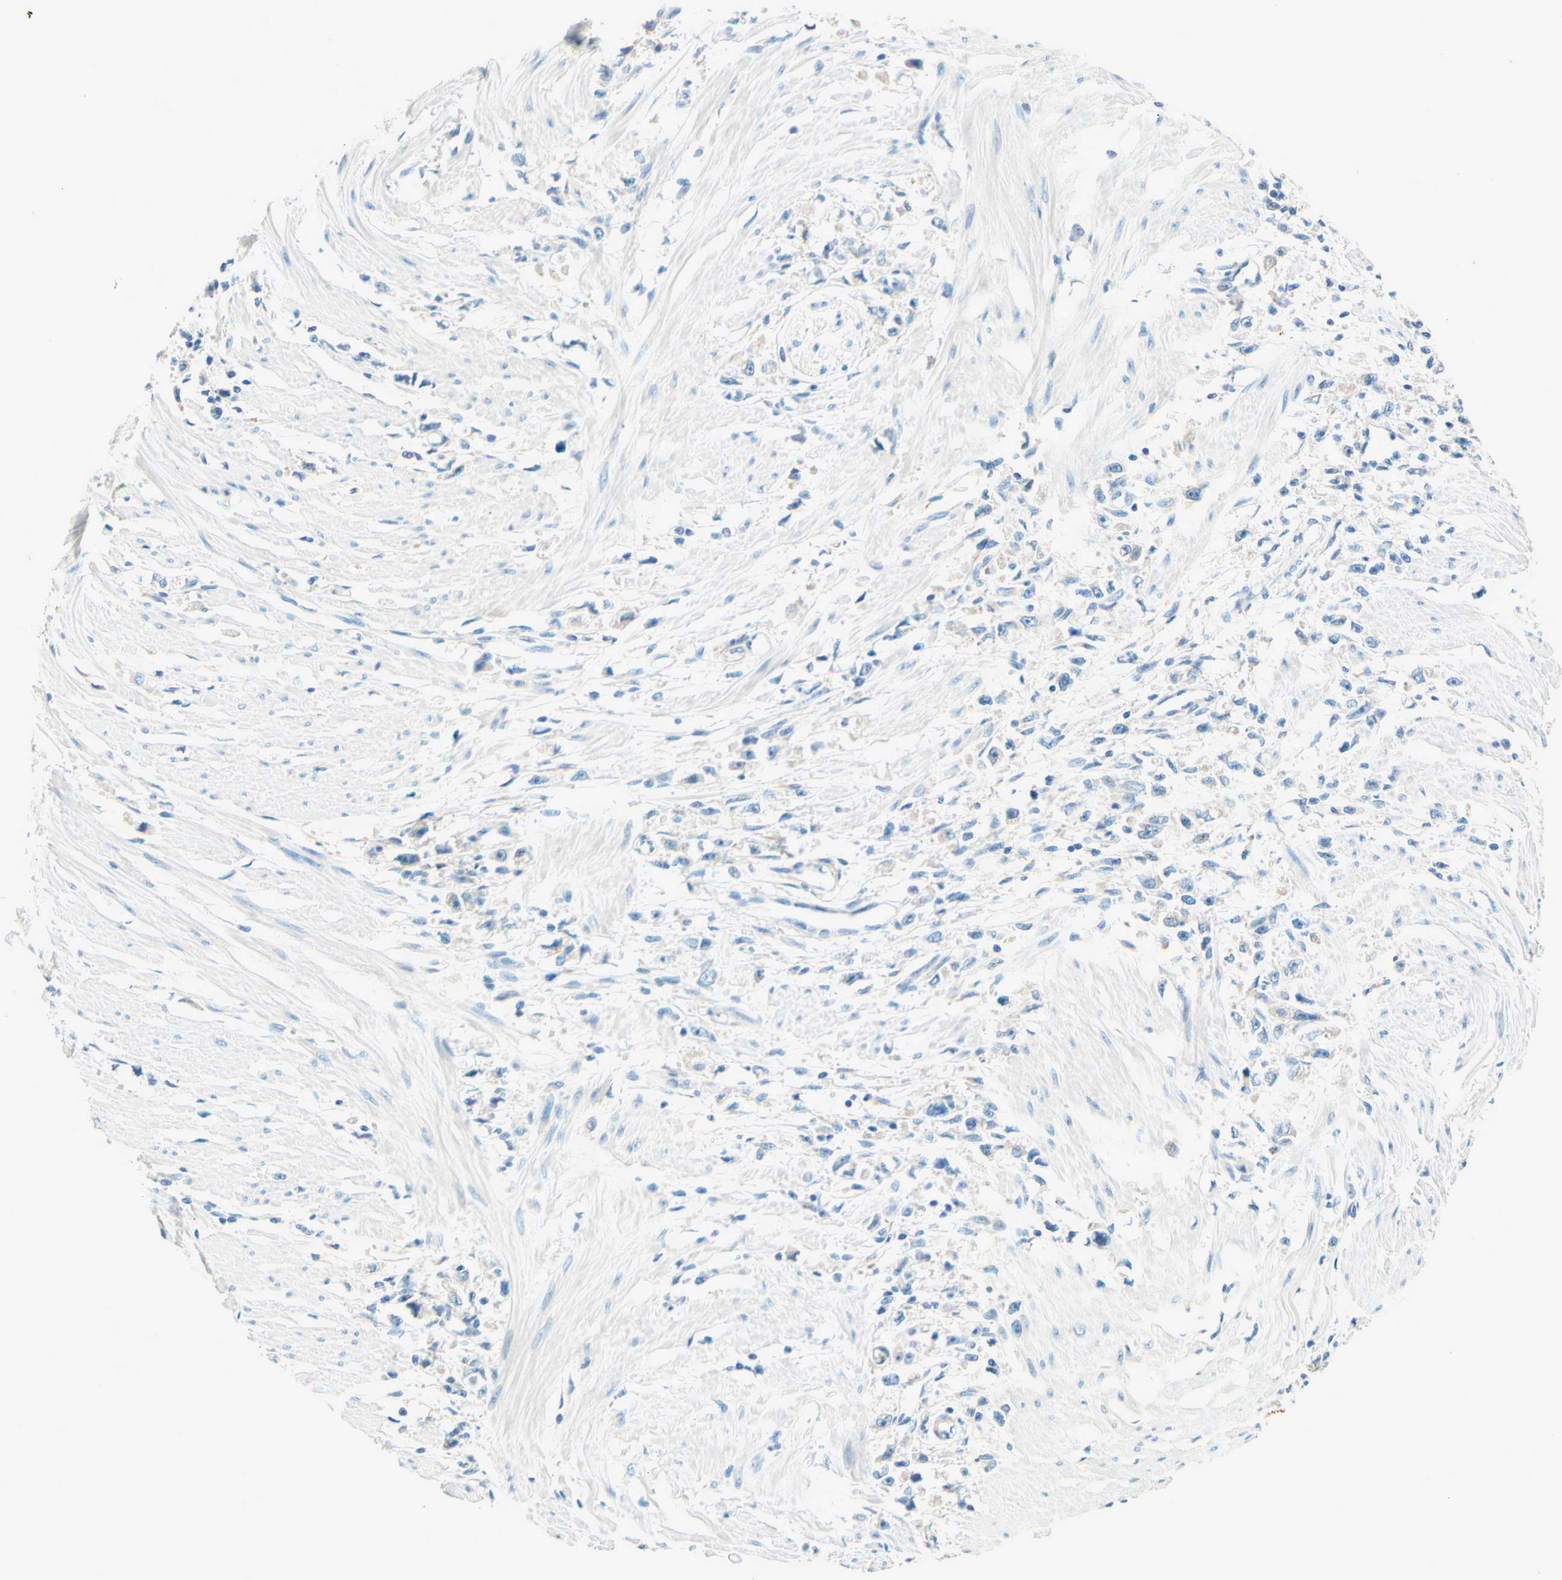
{"staining": {"intensity": "negative", "quantity": "none", "location": "none"}, "tissue": "stomach cancer", "cell_type": "Tumor cells", "image_type": "cancer", "snomed": [{"axis": "morphology", "description": "Adenocarcinoma, NOS"}, {"axis": "topography", "description": "Stomach"}], "caption": "The immunohistochemistry (IHC) histopathology image has no significant expression in tumor cells of stomach cancer (adenocarcinoma) tissue.", "gene": "PASD1", "patient": {"sex": "female", "age": 59}}